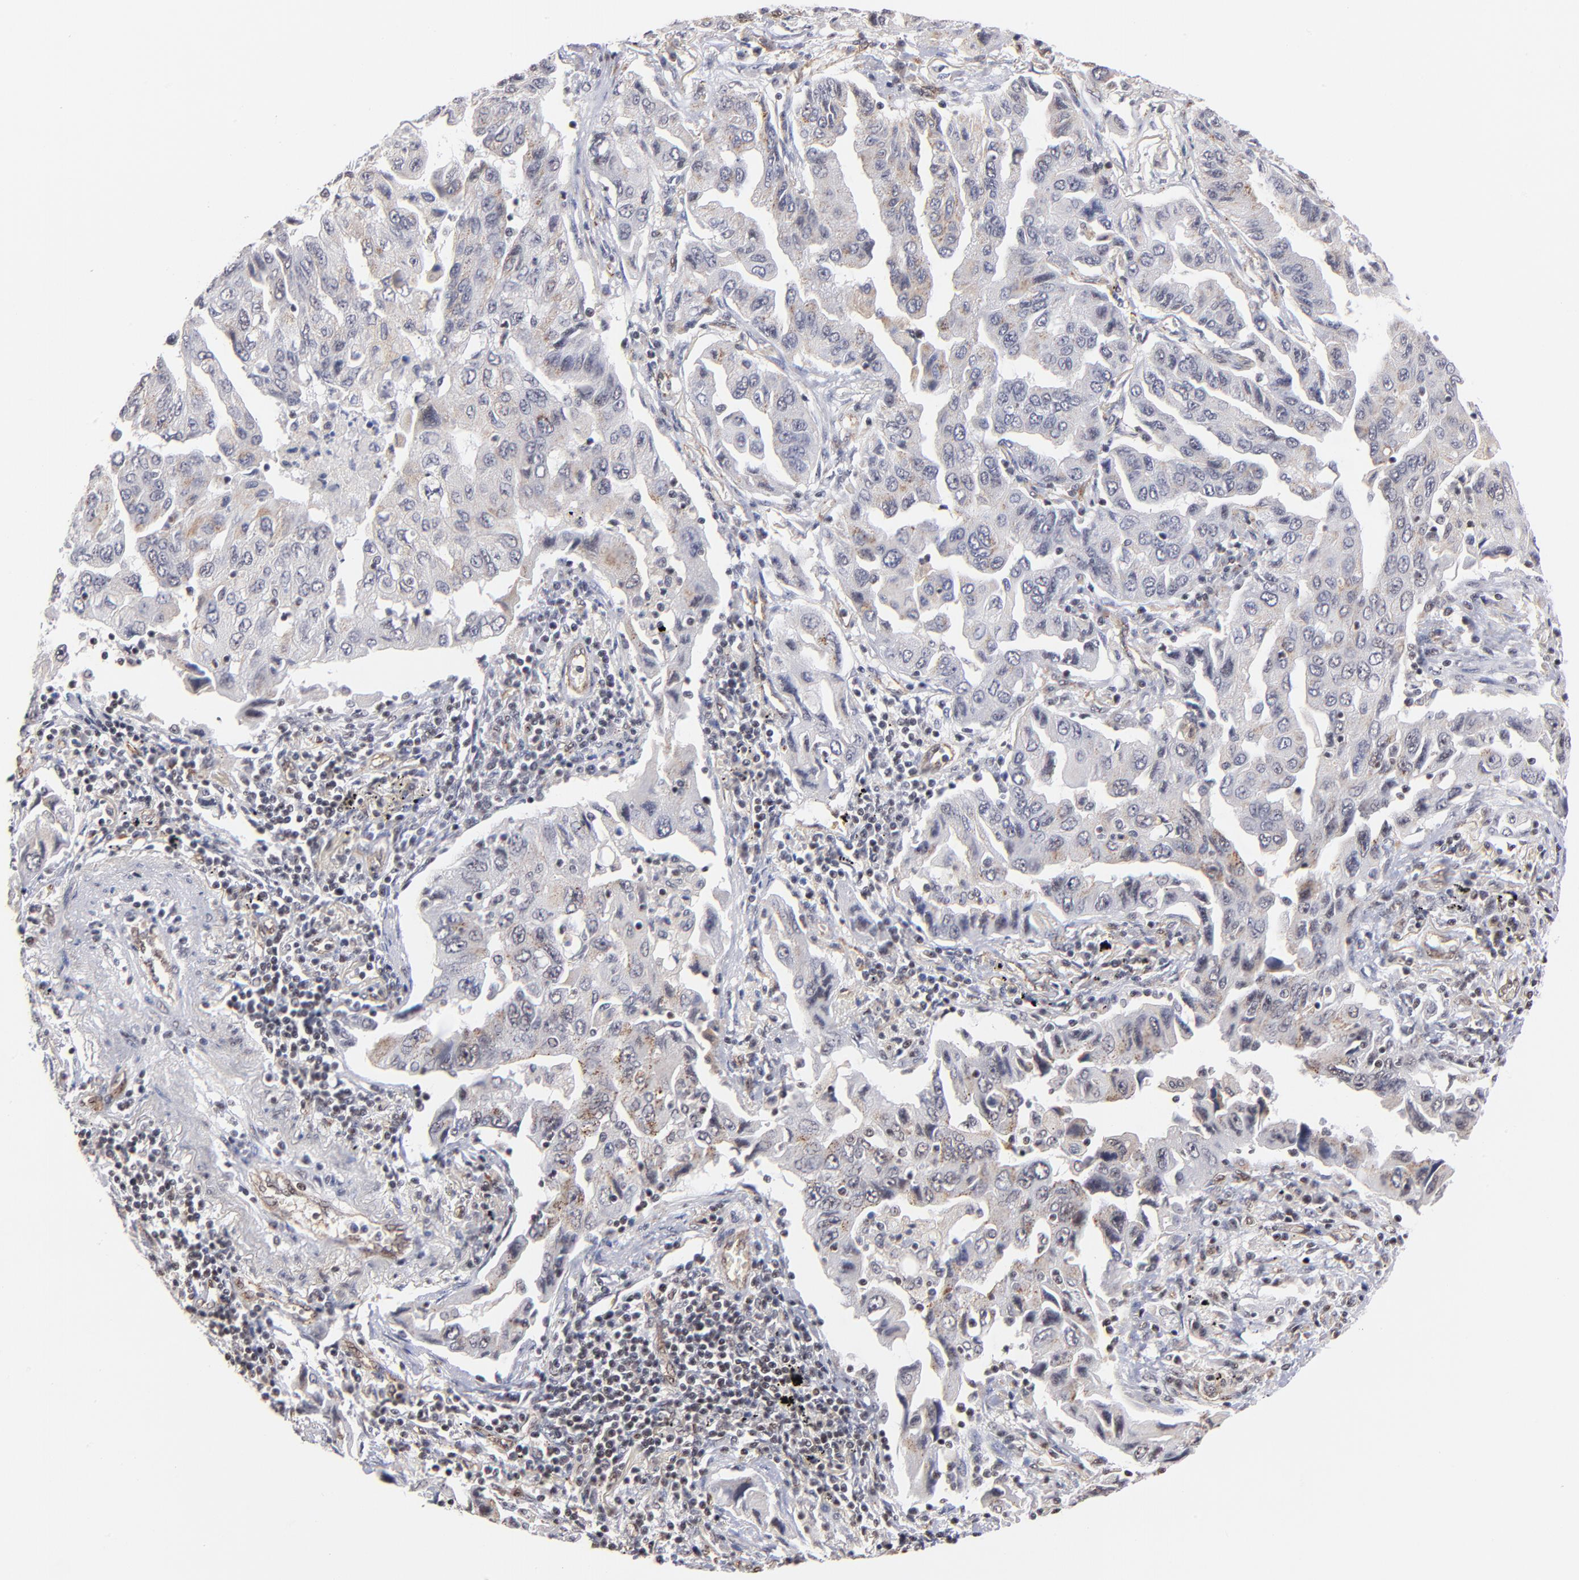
{"staining": {"intensity": "weak", "quantity": "<25%", "location": "cytoplasmic/membranous"}, "tissue": "lung cancer", "cell_type": "Tumor cells", "image_type": "cancer", "snomed": [{"axis": "morphology", "description": "Adenocarcinoma, NOS"}, {"axis": "topography", "description": "Lung"}], "caption": "There is no significant staining in tumor cells of adenocarcinoma (lung). (DAB (3,3'-diaminobenzidine) immunohistochemistry (IHC) visualized using brightfield microscopy, high magnification).", "gene": "GABPA", "patient": {"sex": "female", "age": 65}}